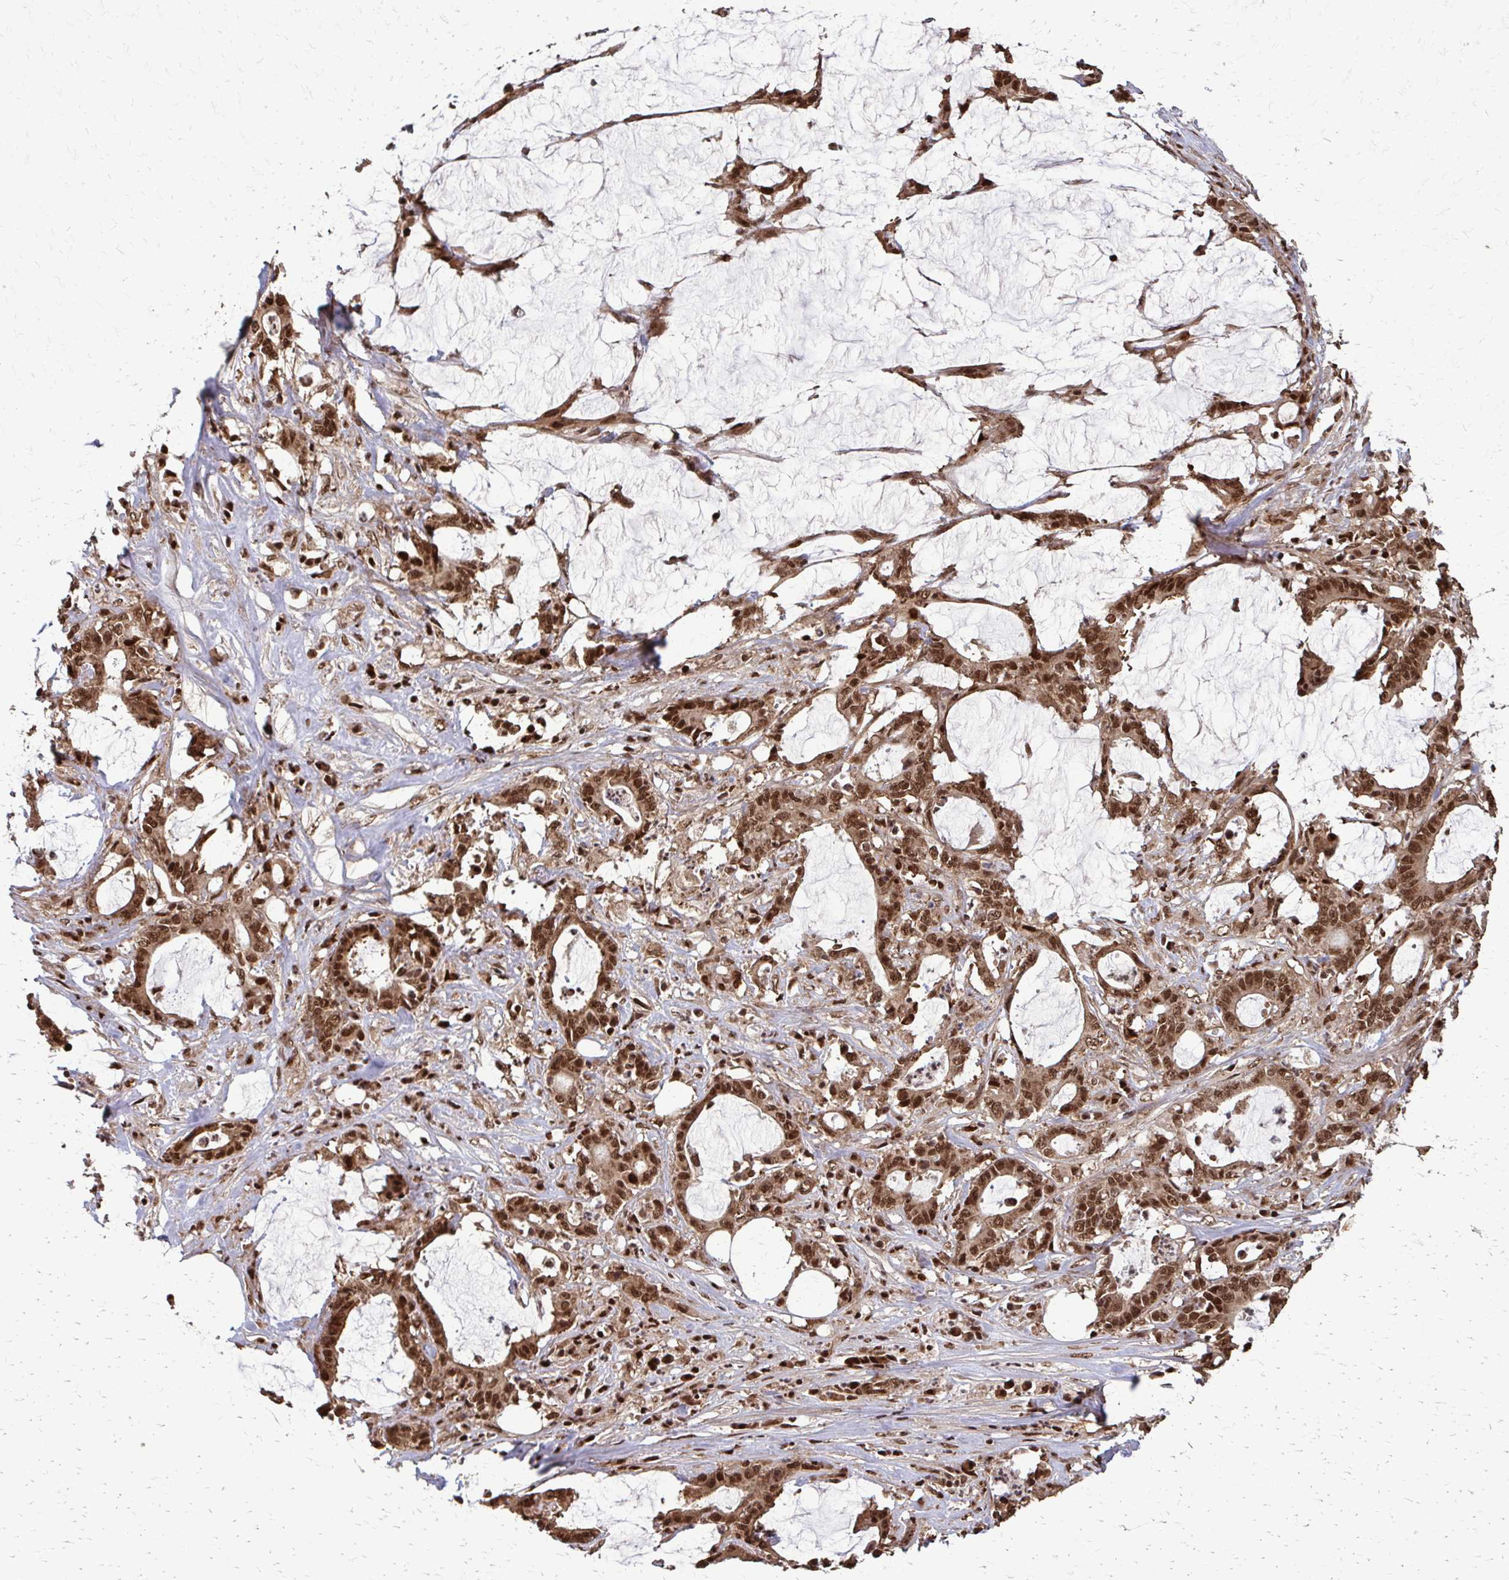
{"staining": {"intensity": "strong", "quantity": ">75%", "location": "nuclear"}, "tissue": "stomach cancer", "cell_type": "Tumor cells", "image_type": "cancer", "snomed": [{"axis": "morphology", "description": "Adenocarcinoma, NOS"}, {"axis": "topography", "description": "Stomach, upper"}], "caption": "Immunohistochemistry of stomach adenocarcinoma shows high levels of strong nuclear positivity in about >75% of tumor cells. The staining was performed using DAB (3,3'-diaminobenzidine), with brown indicating positive protein expression. Nuclei are stained blue with hematoxylin.", "gene": "SS18", "patient": {"sex": "male", "age": 68}}